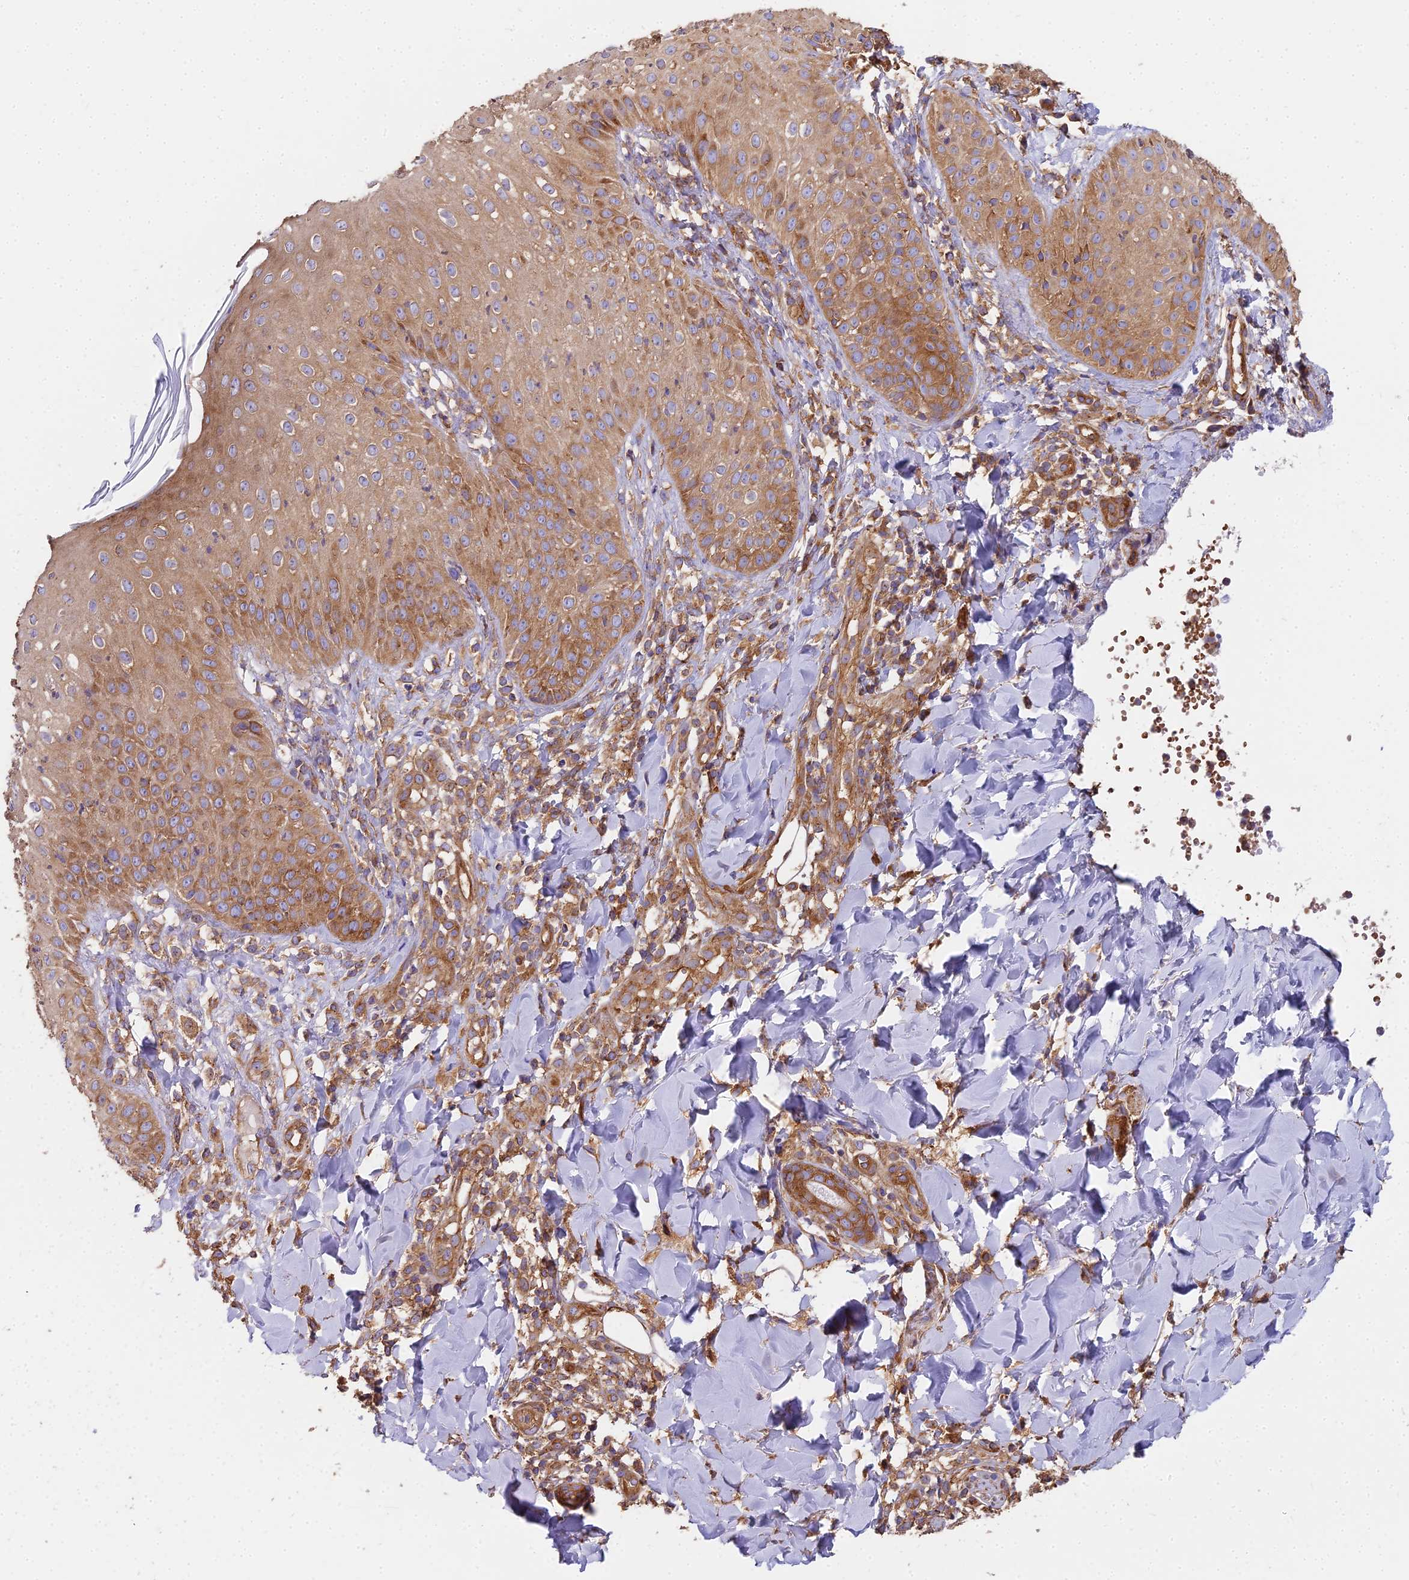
{"staining": {"intensity": "moderate", "quantity": ">75%", "location": "cytoplasmic/membranous"}, "tissue": "skin", "cell_type": "Epidermal cells", "image_type": "normal", "snomed": [{"axis": "morphology", "description": "Normal tissue, NOS"}, {"axis": "morphology", "description": "Inflammation, NOS"}, {"axis": "topography", "description": "Soft tissue"}, {"axis": "topography", "description": "Anal"}], "caption": "Protein staining of benign skin exhibits moderate cytoplasmic/membranous staining in about >75% of epidermal cells.", "gene": "DCTN3", "patient": {"sex": "female", "age": 15}}